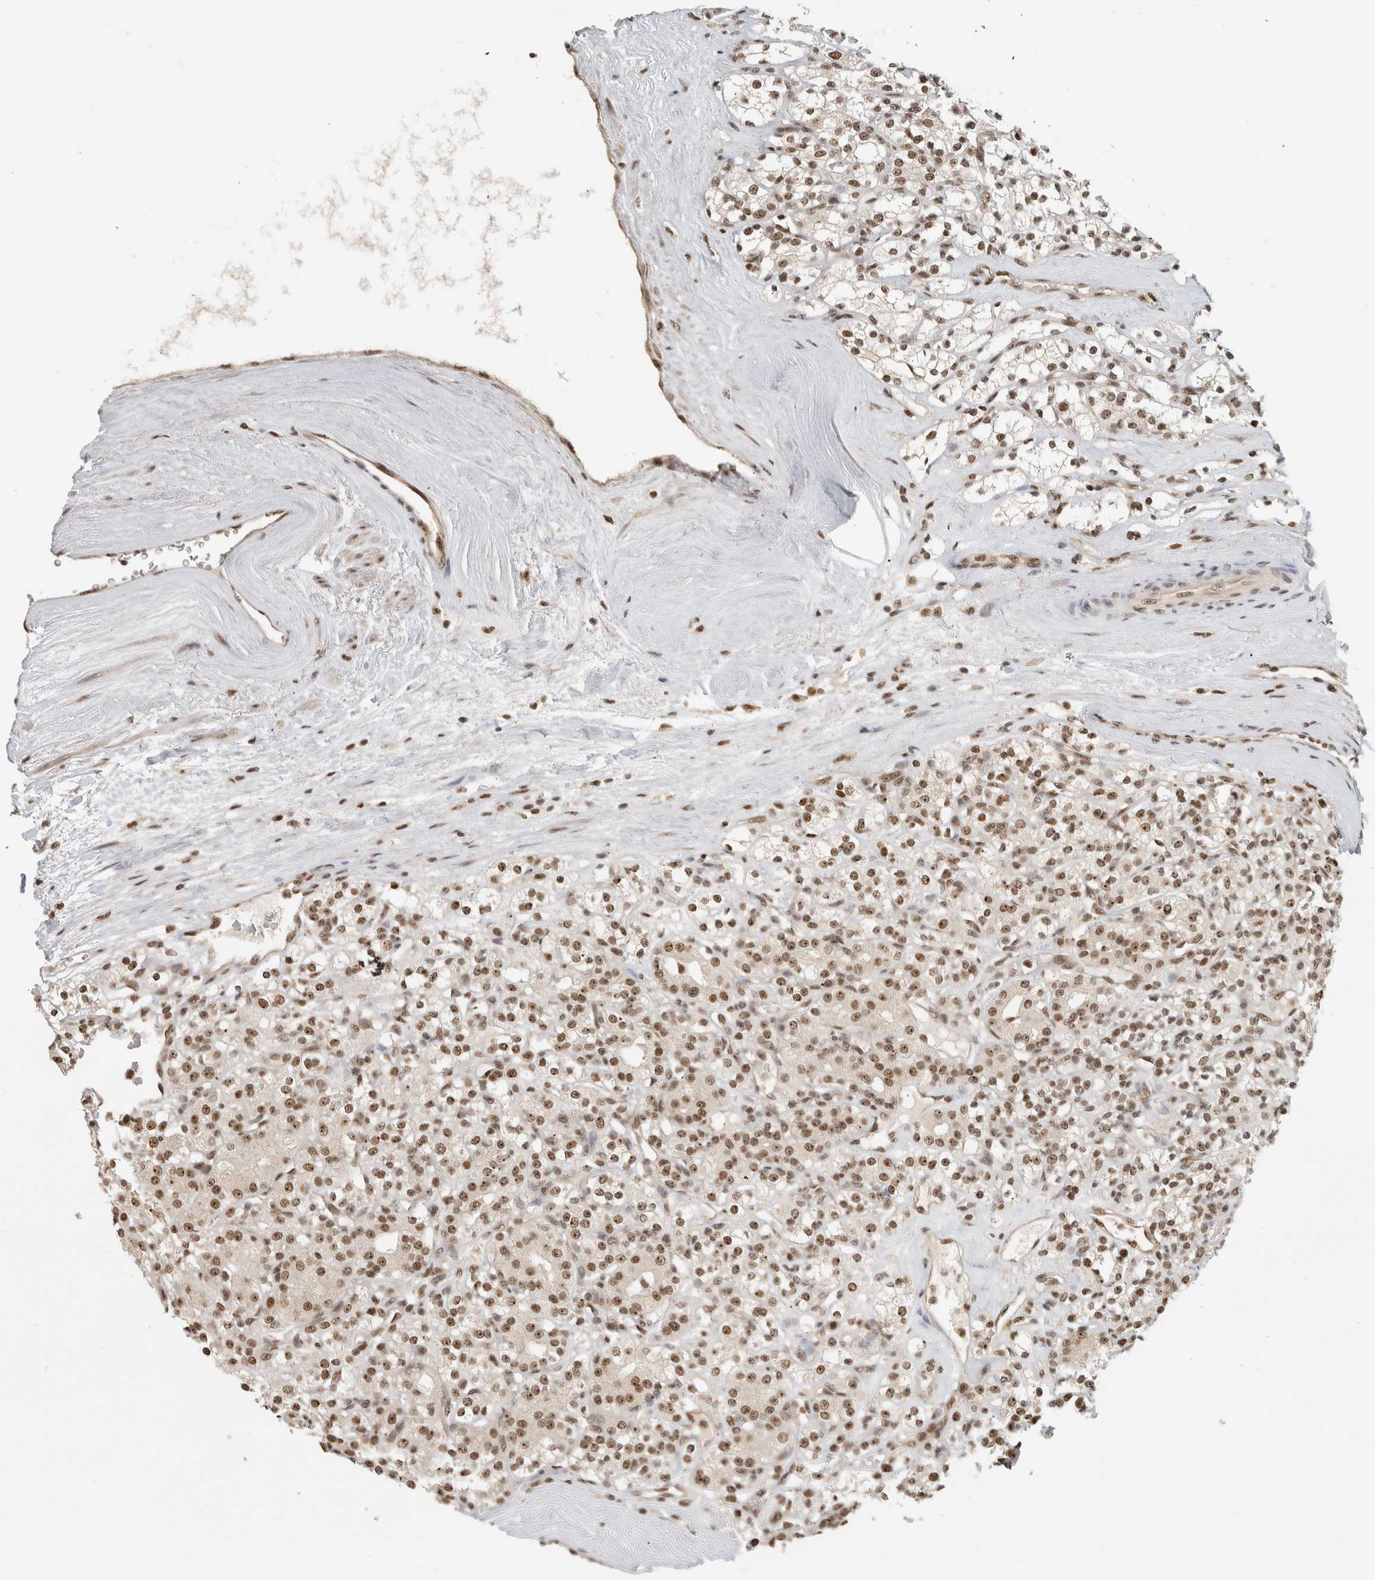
{"staining": {"intensity": "moderate", "quantity": ">75%", "location": "nuclear"}, "tissue": "renal cancer", "cell_type": "Tumor cells", "image_type": "cancer", "snomed": [{"axis": "morphology", "description": "Adenocarcinoma, NOS"}, {"axis": "topography", "description": "Kidney"}], "caption": "Immunohistochemical staining of human renal cancer demonstrates moderate nuclear protein staining in approximately >75% of tumor cells.", "gene": "EBNA1BP2", "patient": {"sex": "male", "age": 77}}